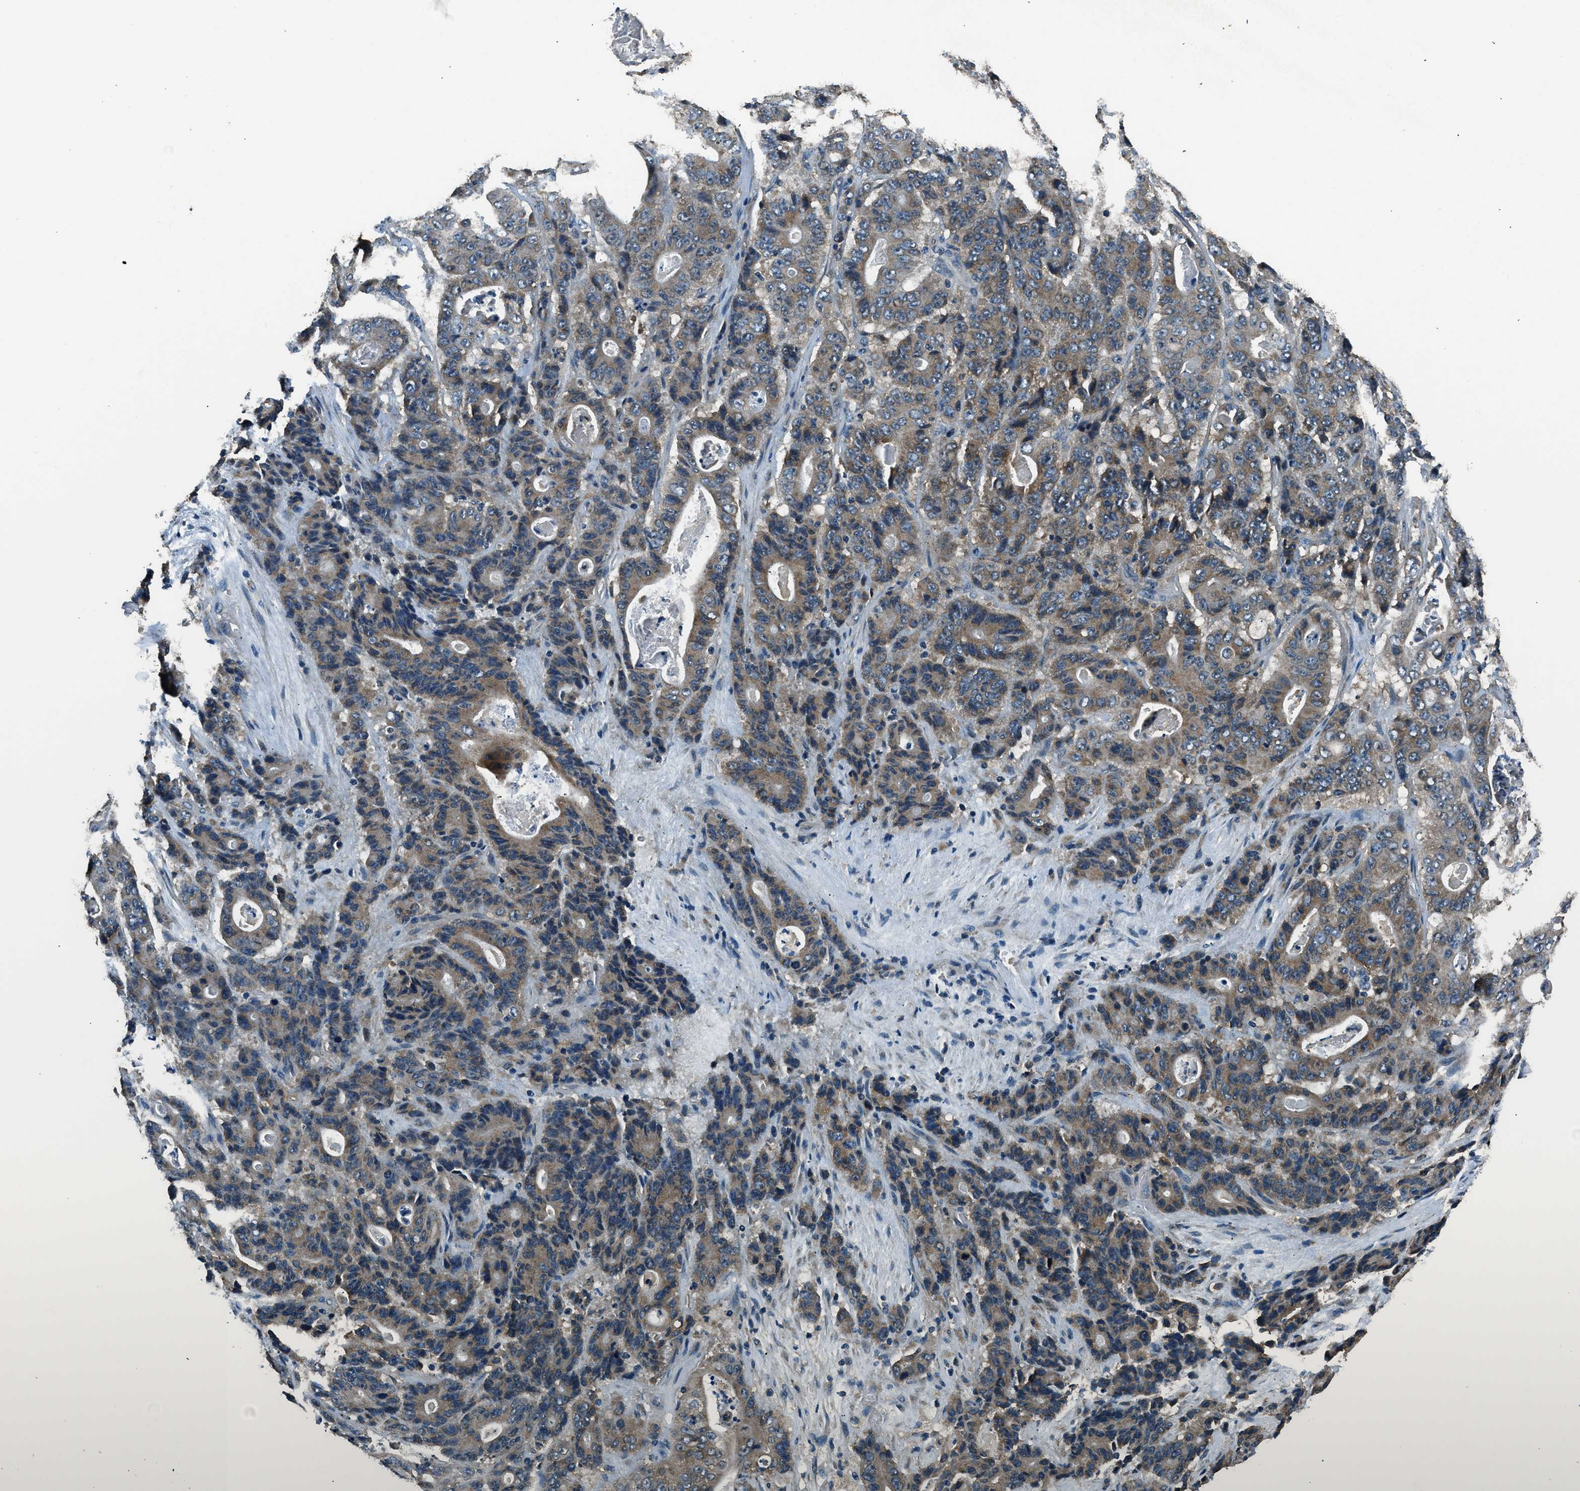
{"staining": {"intensity": "moderate", "quantity": "25%-75%", "location": "cytoplasmic/membranous"}, "tissue": "stomach cancer", "cell_type": "Tumor cells", "image_type": "cancer", "snomed": [{"axis": "morphology", "description": "Adenocarcinoma, NOS"}, {"axis": "topography", "description": "Stomach"}], "caption": "A brown stain shows moderate cytoplasmic/membranous expression of a protein in adenocarcinoma (stomach) tumor cells.", "gene": "SALL3", "patient": {"sex": "female", "age": 73}}